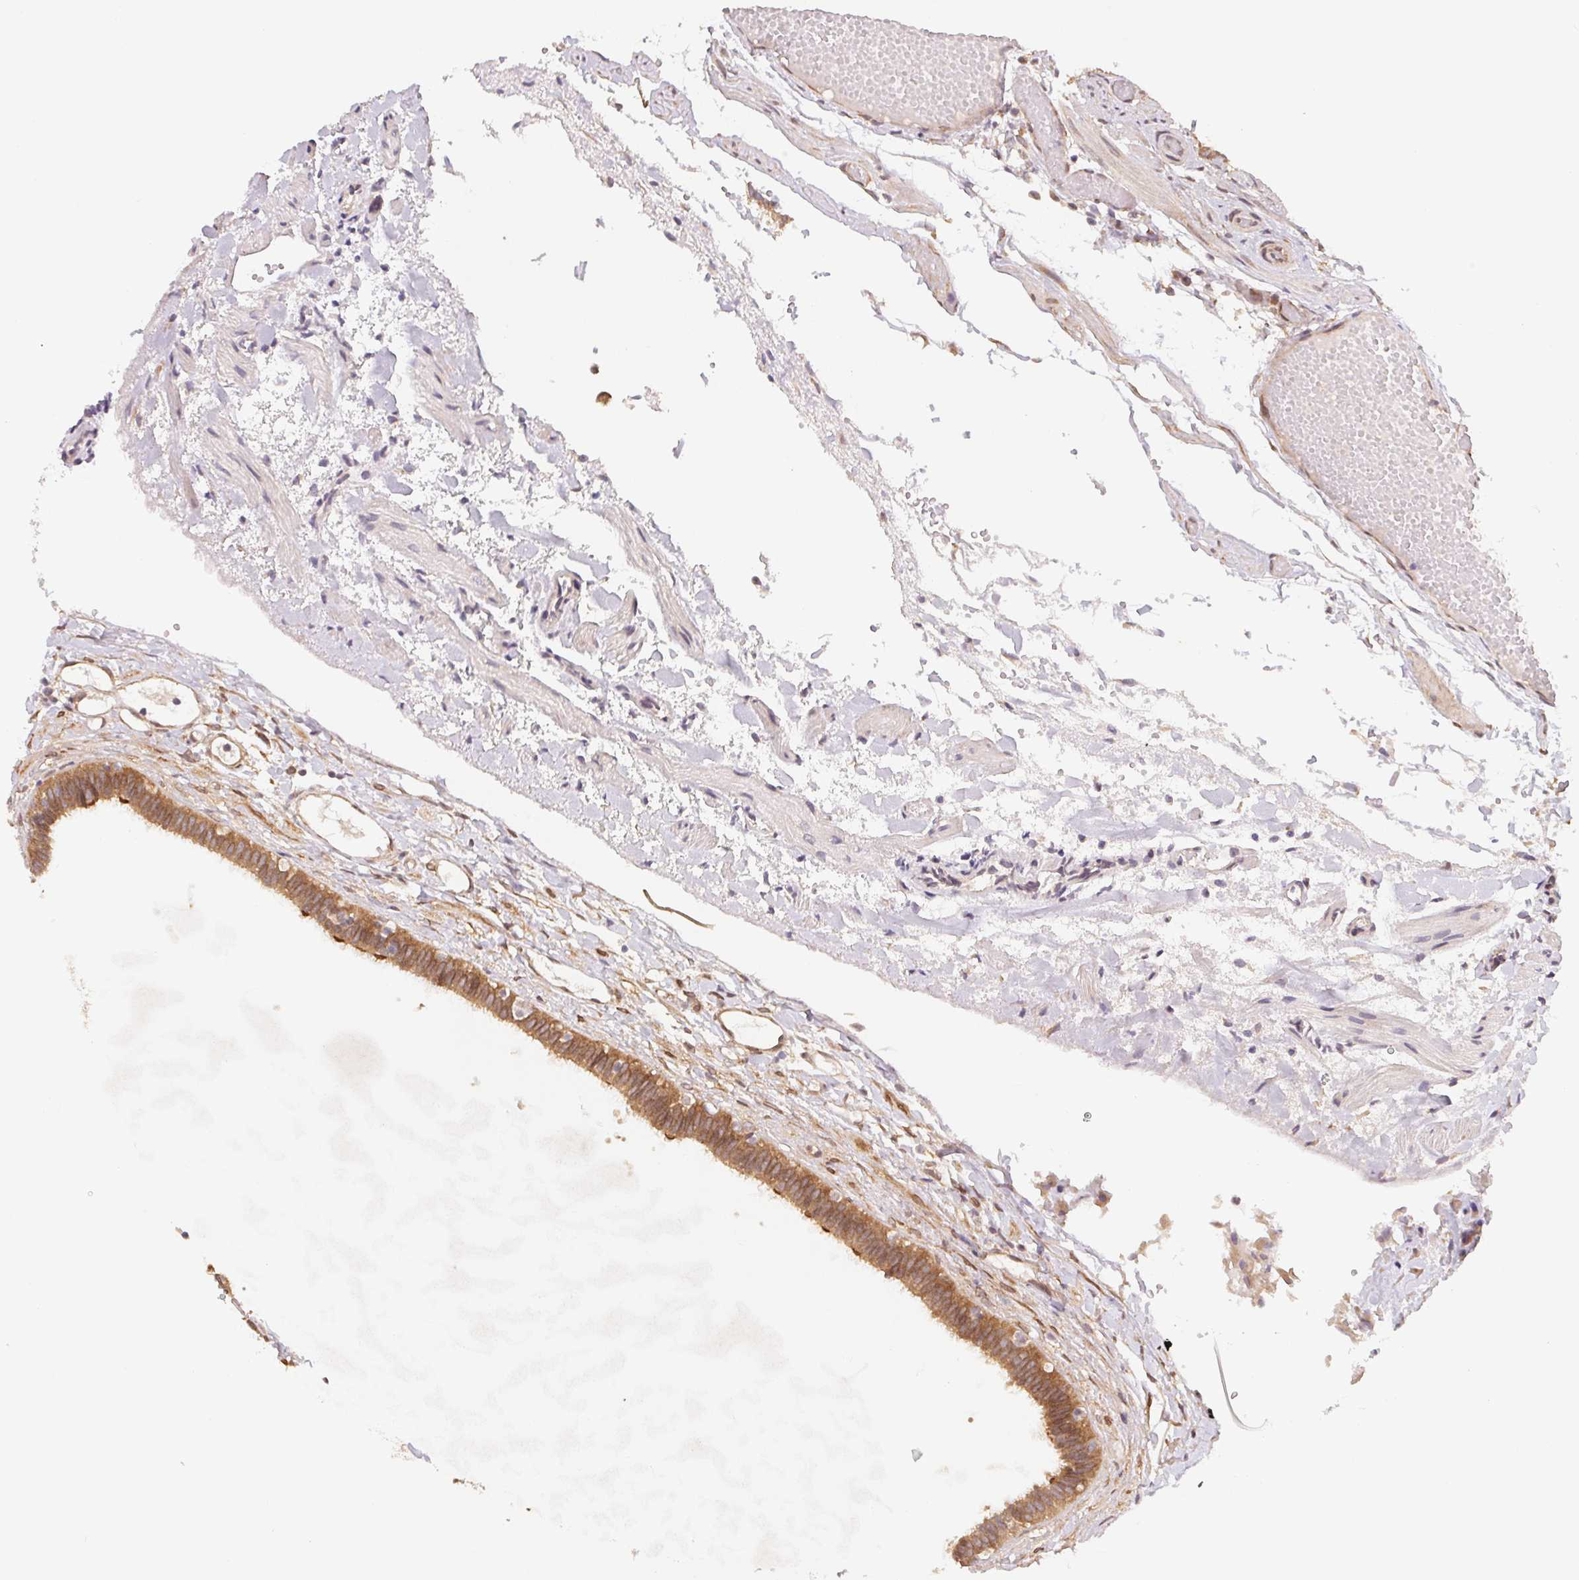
{"staining": {"intensity": "strong", "quantity": ">75%", "location": "cytoplasmic/membranous"}, "tissue": "fallopian tube", "cell_type": "Glandular cells", "image_type": "normal", "snomed": [{"axis": "morphology", "description": "Normal tissue, NOS"}, {"axis": "topography", "description": "Fallopian tube"}], "caption": "Protein expression analysis of unremarkable fallopian tube reveals strong cytoplasmic/membranous staining in approximately >75% of glandular cells.", "gene": "EI24", "patient": {"sex": "female", "age": 37}}